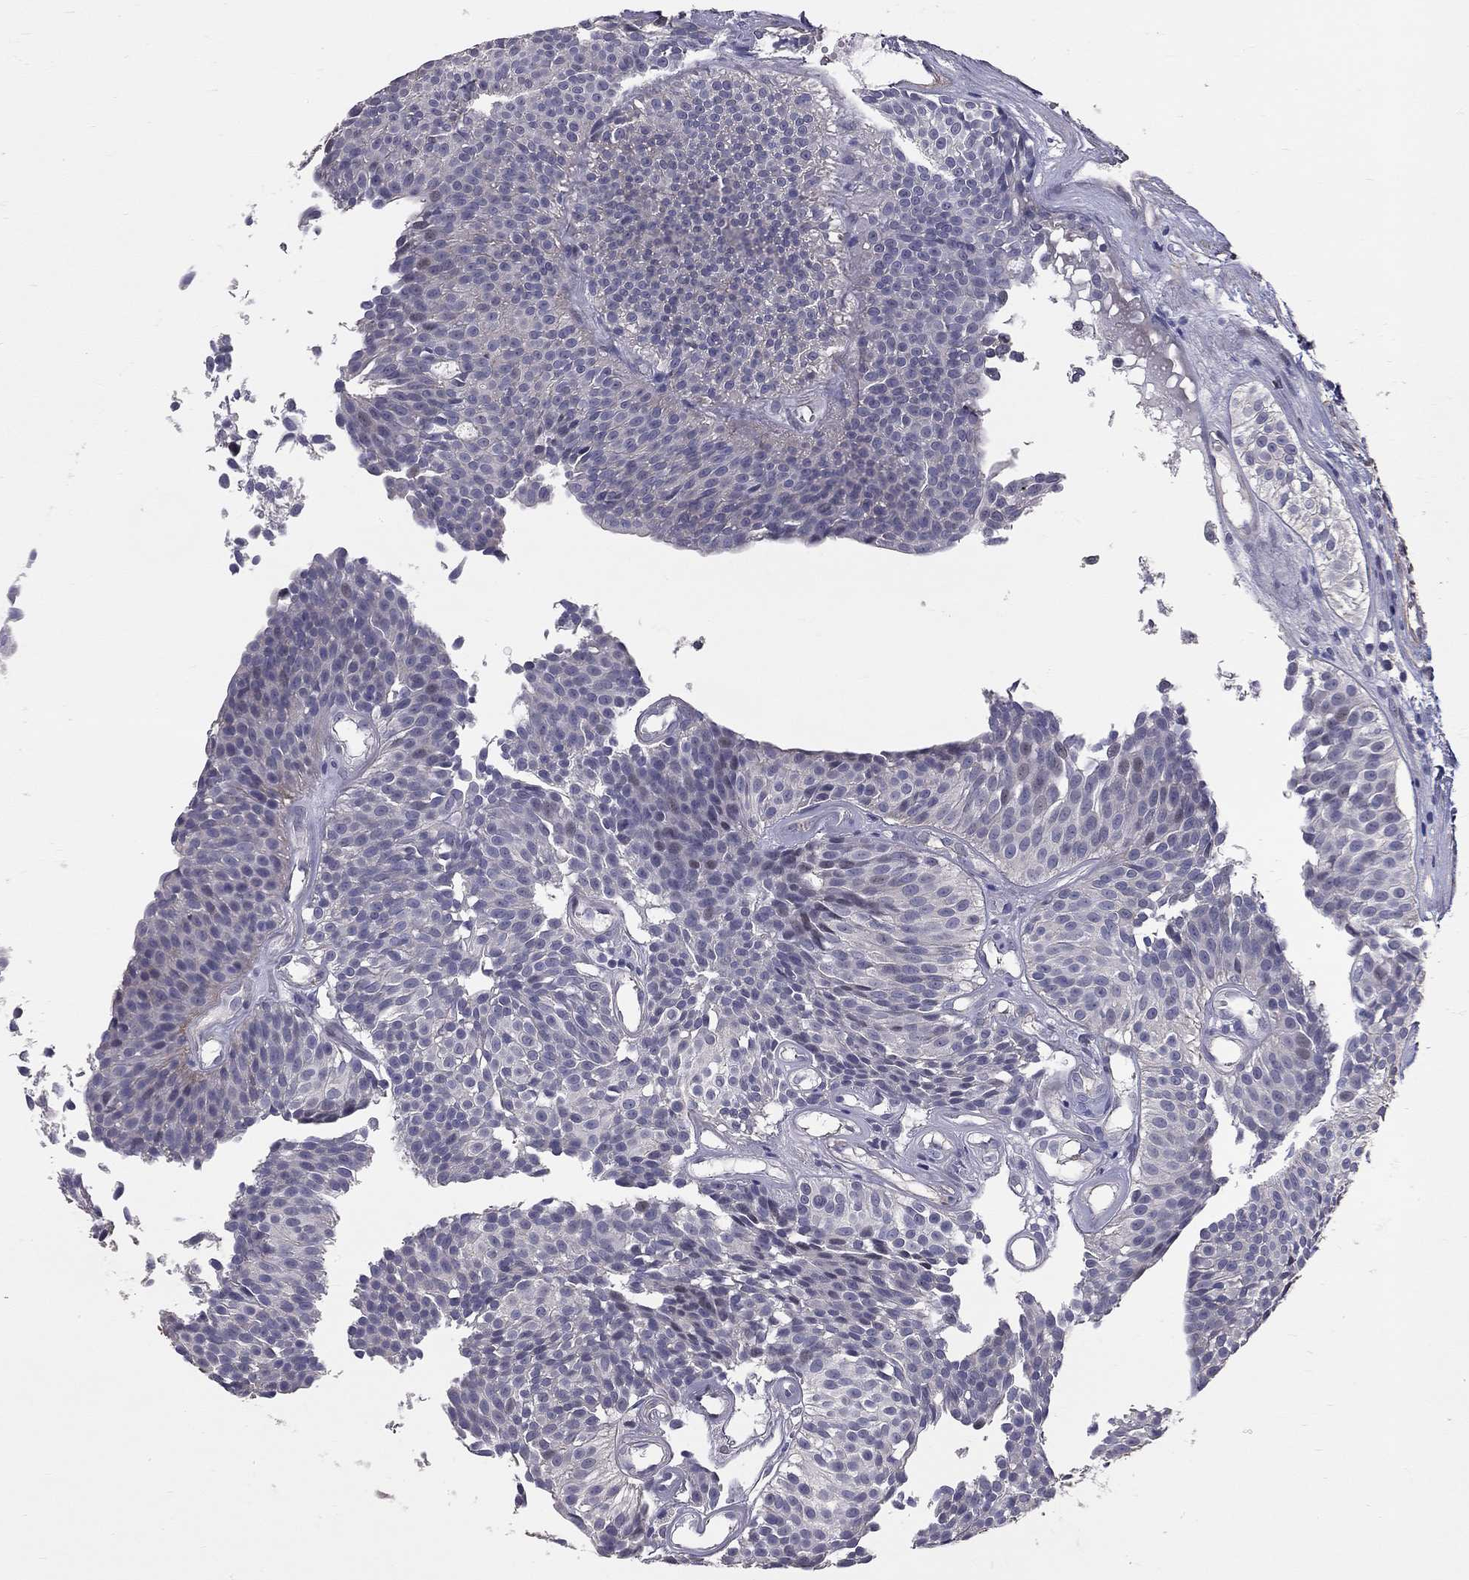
{"staining": {"intensity": "negative", "quantity": "none", "location": "none"}, "tissue": "urothelial cancer", "cell_type": "Tumor cells", "image_type": "cancer", "snomed": [{"axis": "morphology", "description": "Urothelial carcinoma, Low grade"}, {"axis": "topography", "description": "Urinary bladder"}], "caption": "This is an IHC photomicrograph of human urothelial cancer. There is no staining in tumor cells.", "gene": "GJB4", "patient": {"sex": "male", "age": 63}}